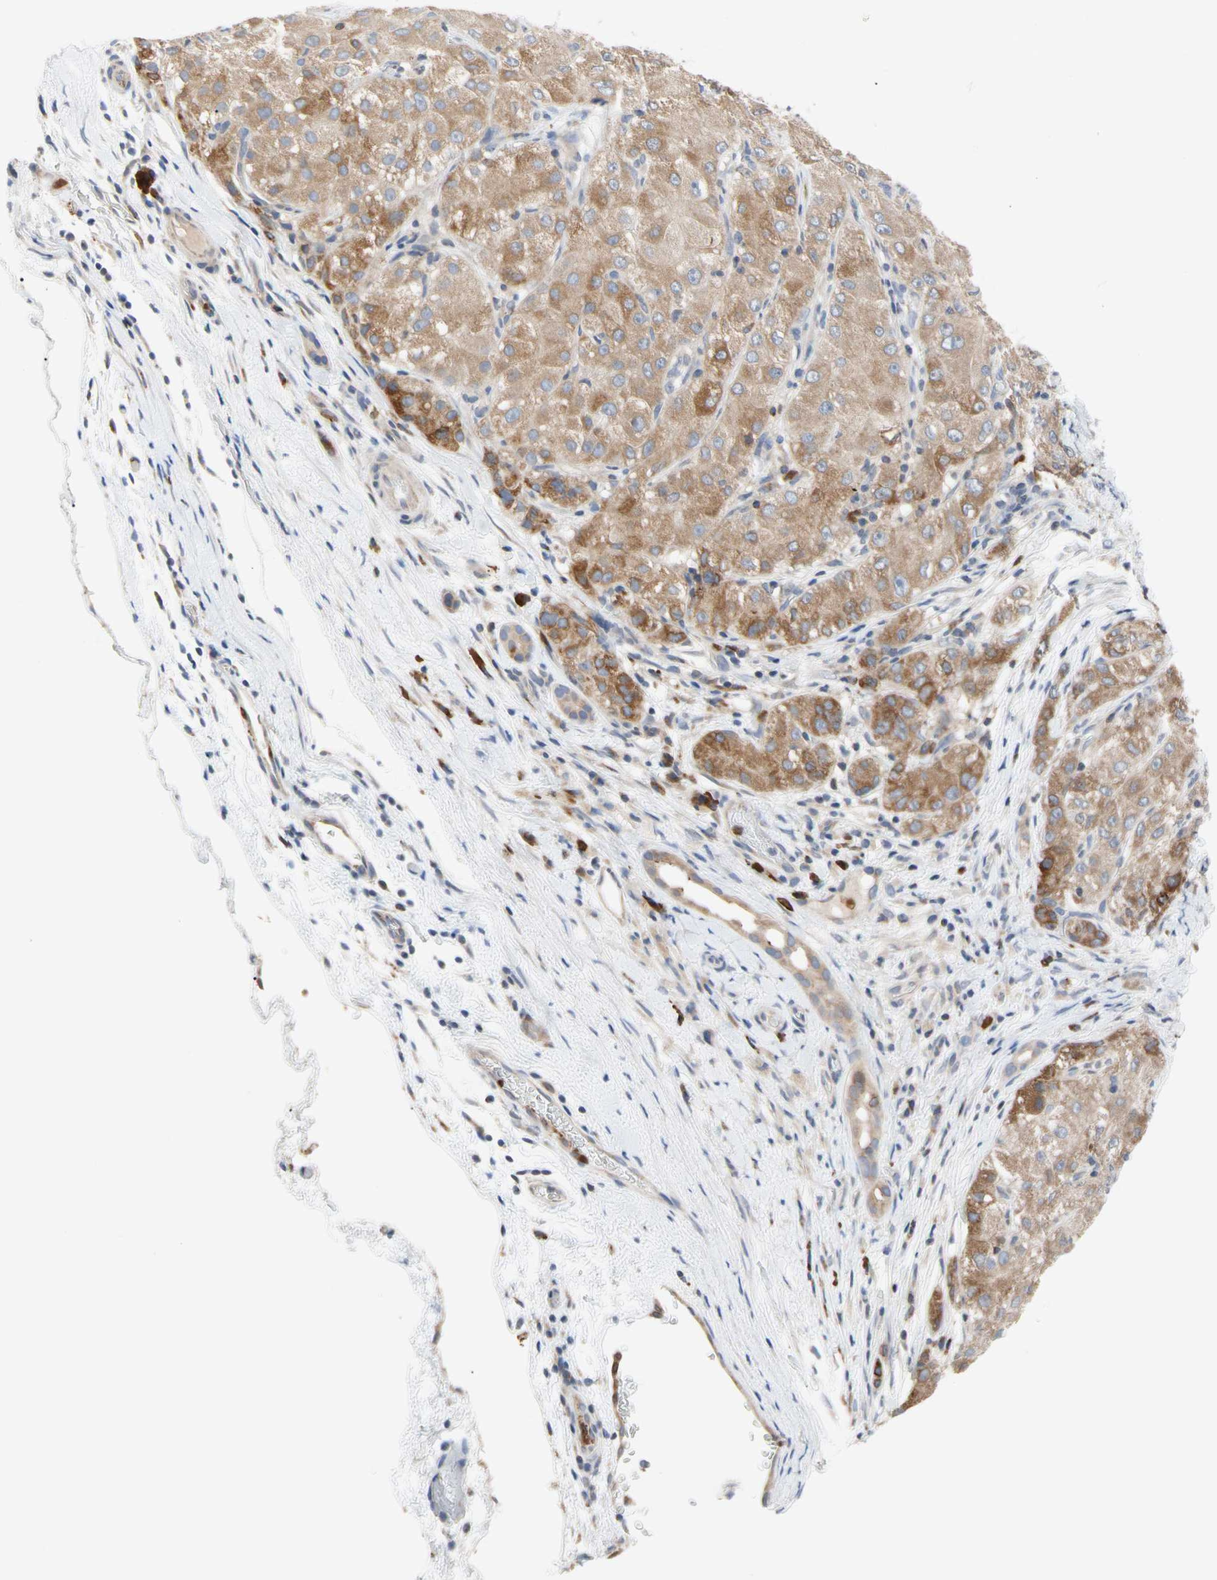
{"staining": {"intensity": "moderate", "quantity": "25%-75%", "location": "cytoplasmic/membranous"}, "tissue": "liver cancer", "cell_type": "Tumor cells", "image_type": "cancer", "snomed": [{"axis": "morphology", "description": "Carcinoma, Hepatocellular, NOS"}, {"axis": "topography", "description": "Liver"}], "caption": "This is an image of immunohistochemistry staining of hepatocellular carcinoma (liver), which shows moderate expression in the cytoplasmic/membranous of tumor cells.", "gene": "MCL1", "patient": {"sex": "male", "age": 80}}